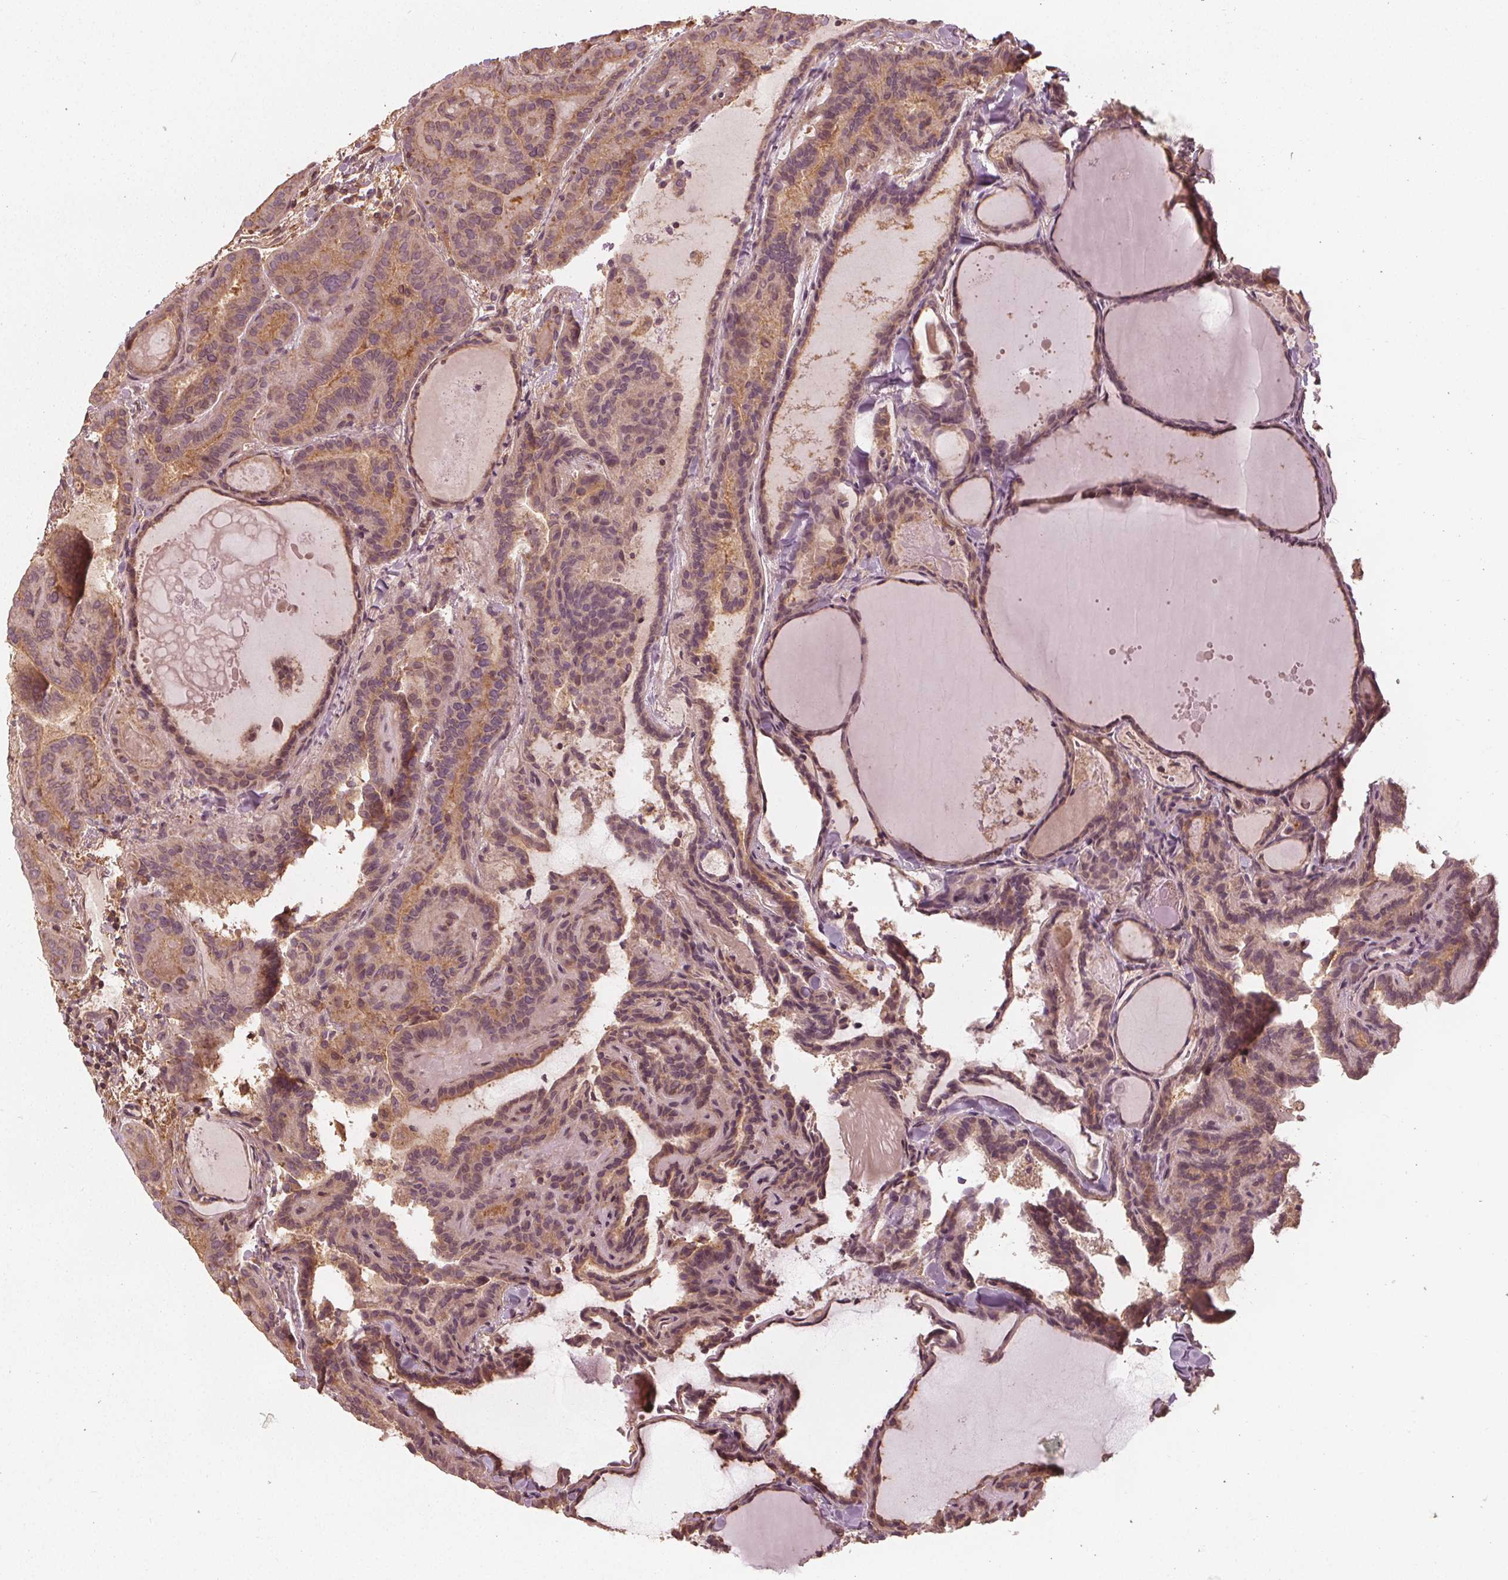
{"staining": {"intensity": "moderate", "quantity": "25%-75%", "location": "cytoplasmic/membranous"}, "tissue": "thyroid cancer", "cell_type": "Tumor cells", "image_type": "cancer", "snomed": [{"axis": "morphology", "description": "Papillary adenocarcinoma, NOS"}, {"axis": "topography", "description": "Thyroid gland"}], "caption": "The immunohistochemical stain shows moderate cytoplasmic/membranous expression in tumor cells of thyroid cancer tissue.", "gene": "GNB2", "patient": {"sex": "female", "age": 46}}